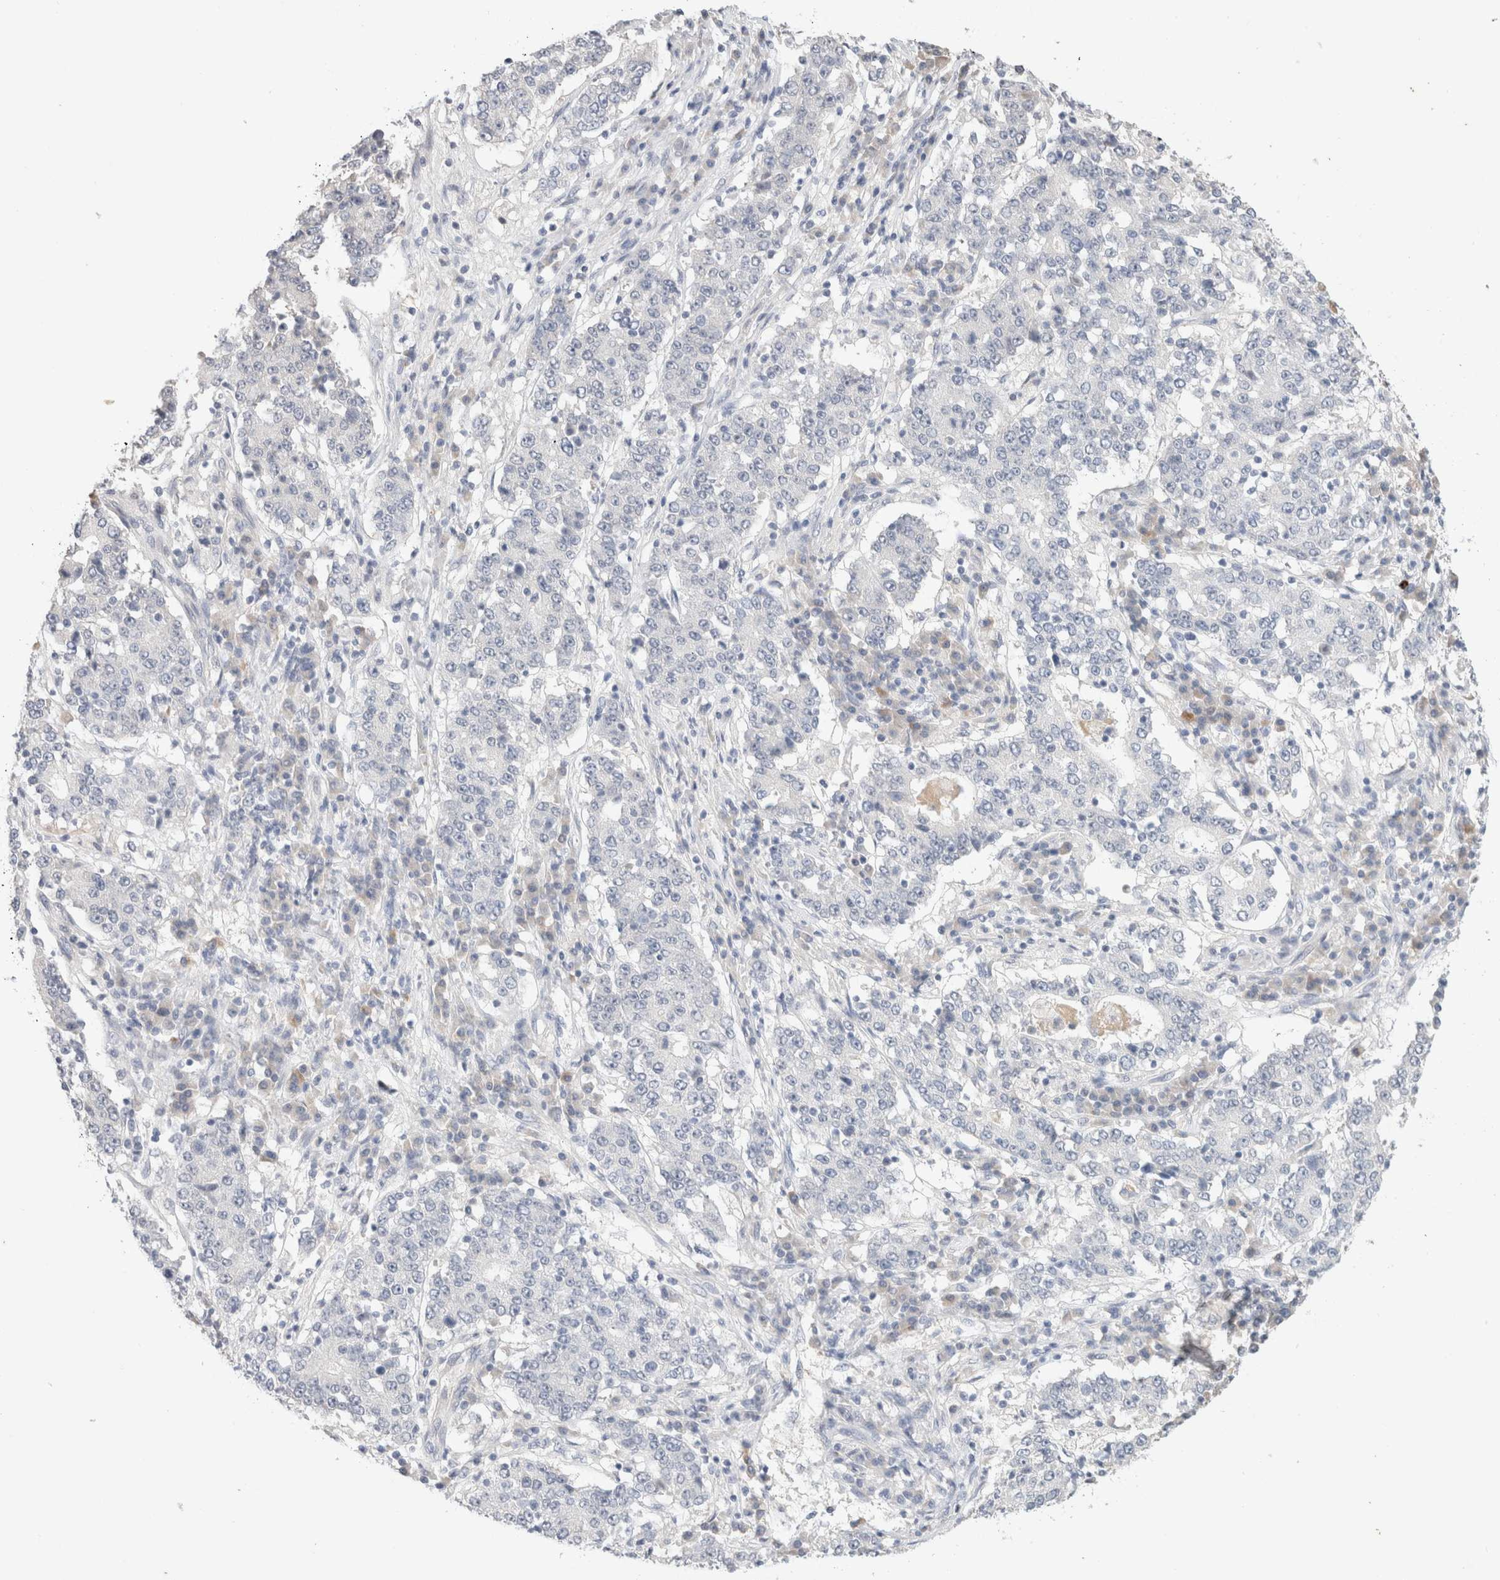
{"staining": {"intensity": "negative", "quantity": "none", "location": "none"}, "tissue": "stomach cancer", "cell_type": "Tumor cells", "image_type": "cancer", "snomed": [{"axis": "morphology", "description": "Adenocarcinoma, NOS"}, {"axis": "topography", "description": "Stomach"}], "caption": "Protein analysis of stomach cancer reveals no significant staining in tumor cells.", "gene": "SPRTN", "patient": {"sex": "male", "age": 59}}